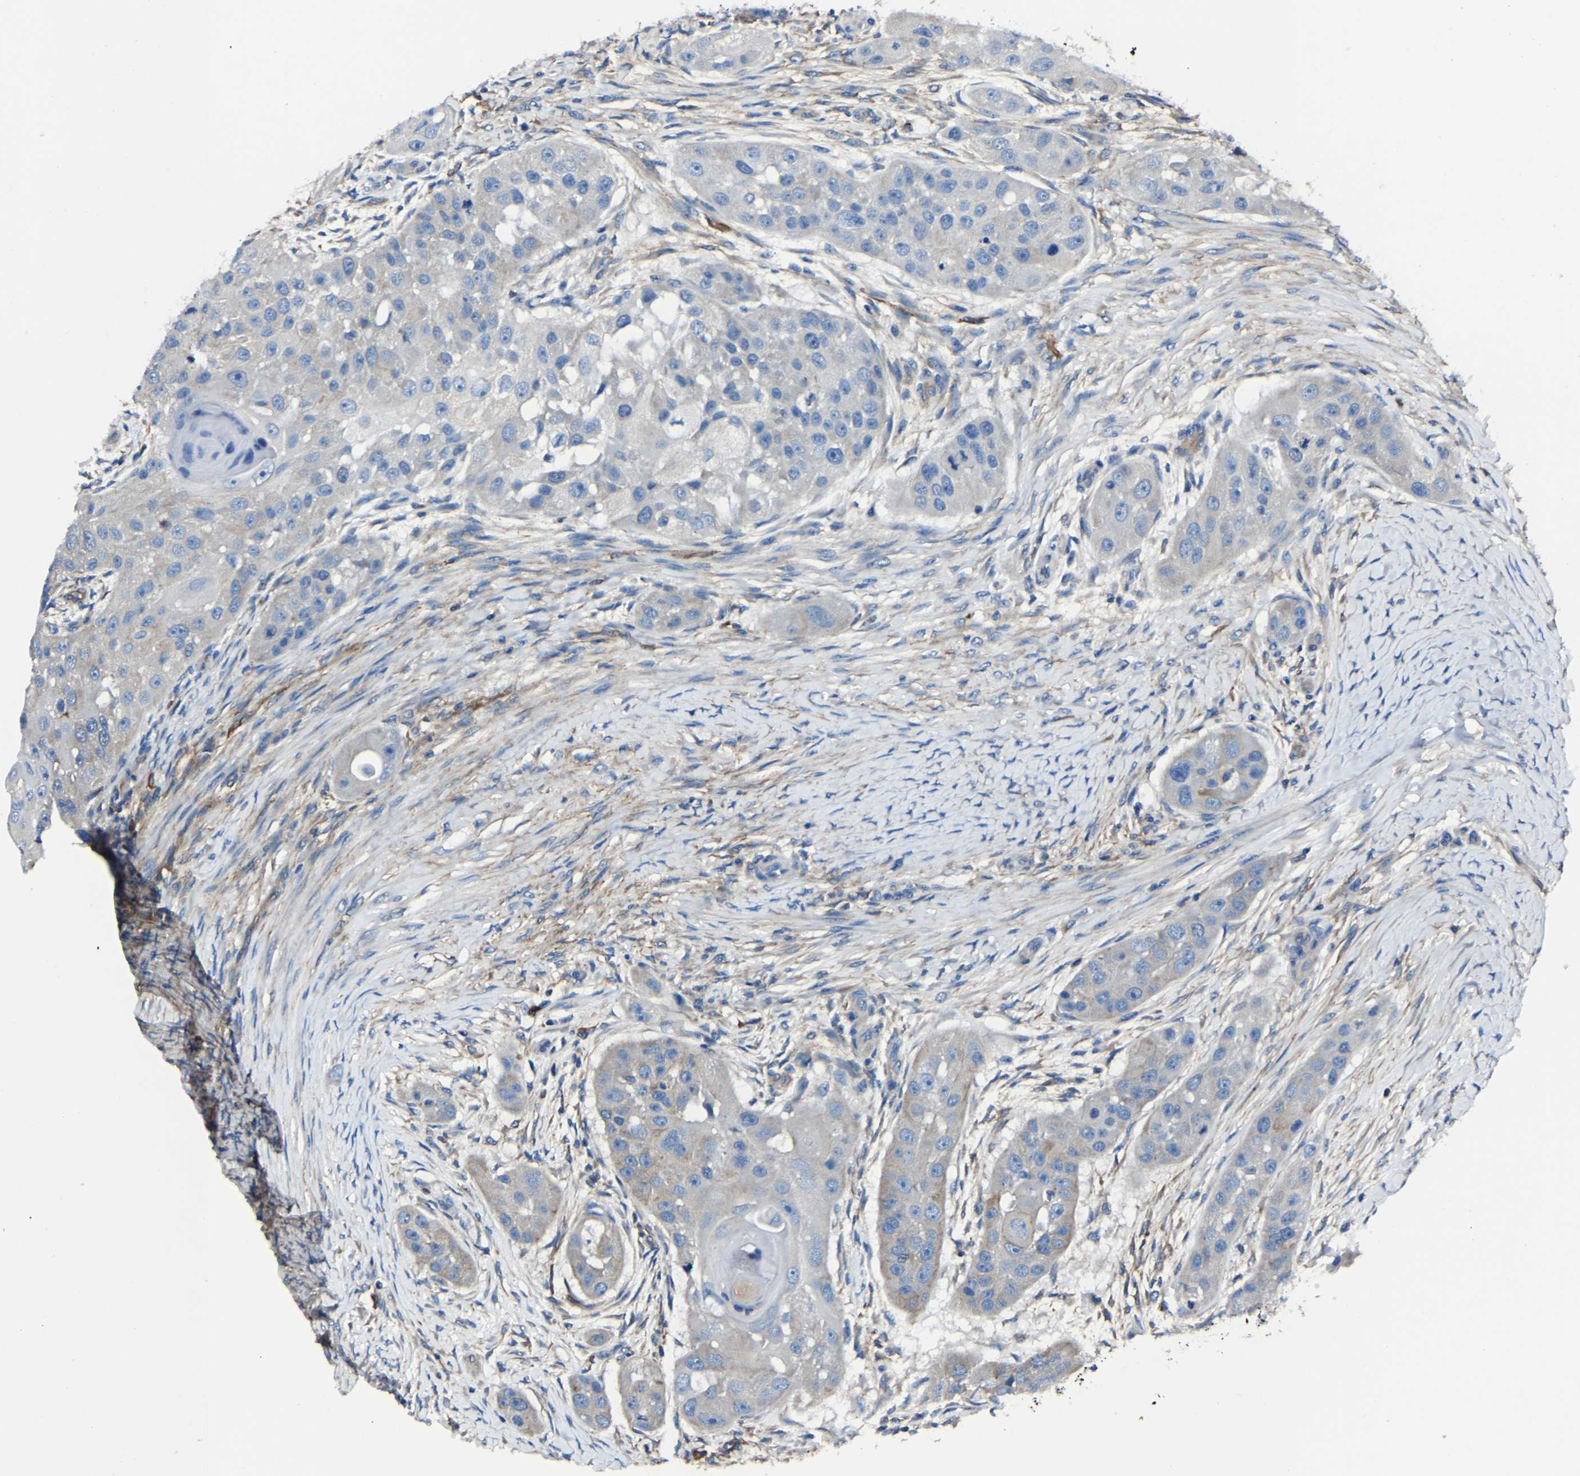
{"staining": {"intensity": "negative", "quantity": "none", "location": "none"}, "tissue": "head and neck cancer", "cell_type": "Tumor cells", "image_type": "cancer", "snomed": [{"axis": "morphology", "description": "Normal tissue, NOS"}, {"axis": "morphology", "description": "Squamous cell carcinoma, NOS"}, {"axis": "topography", "description": "Skeletal muscle"}, {"axis": "topography", "description": "Head-Neck"}], "caption": "Head and neck cancer was stained to show a protein in brown. There is no significant positivity in tumor cells. Nuclei are stained in blue.", "gene": "KIAA1958", "patient": {"sex": "male", "age": 51}}